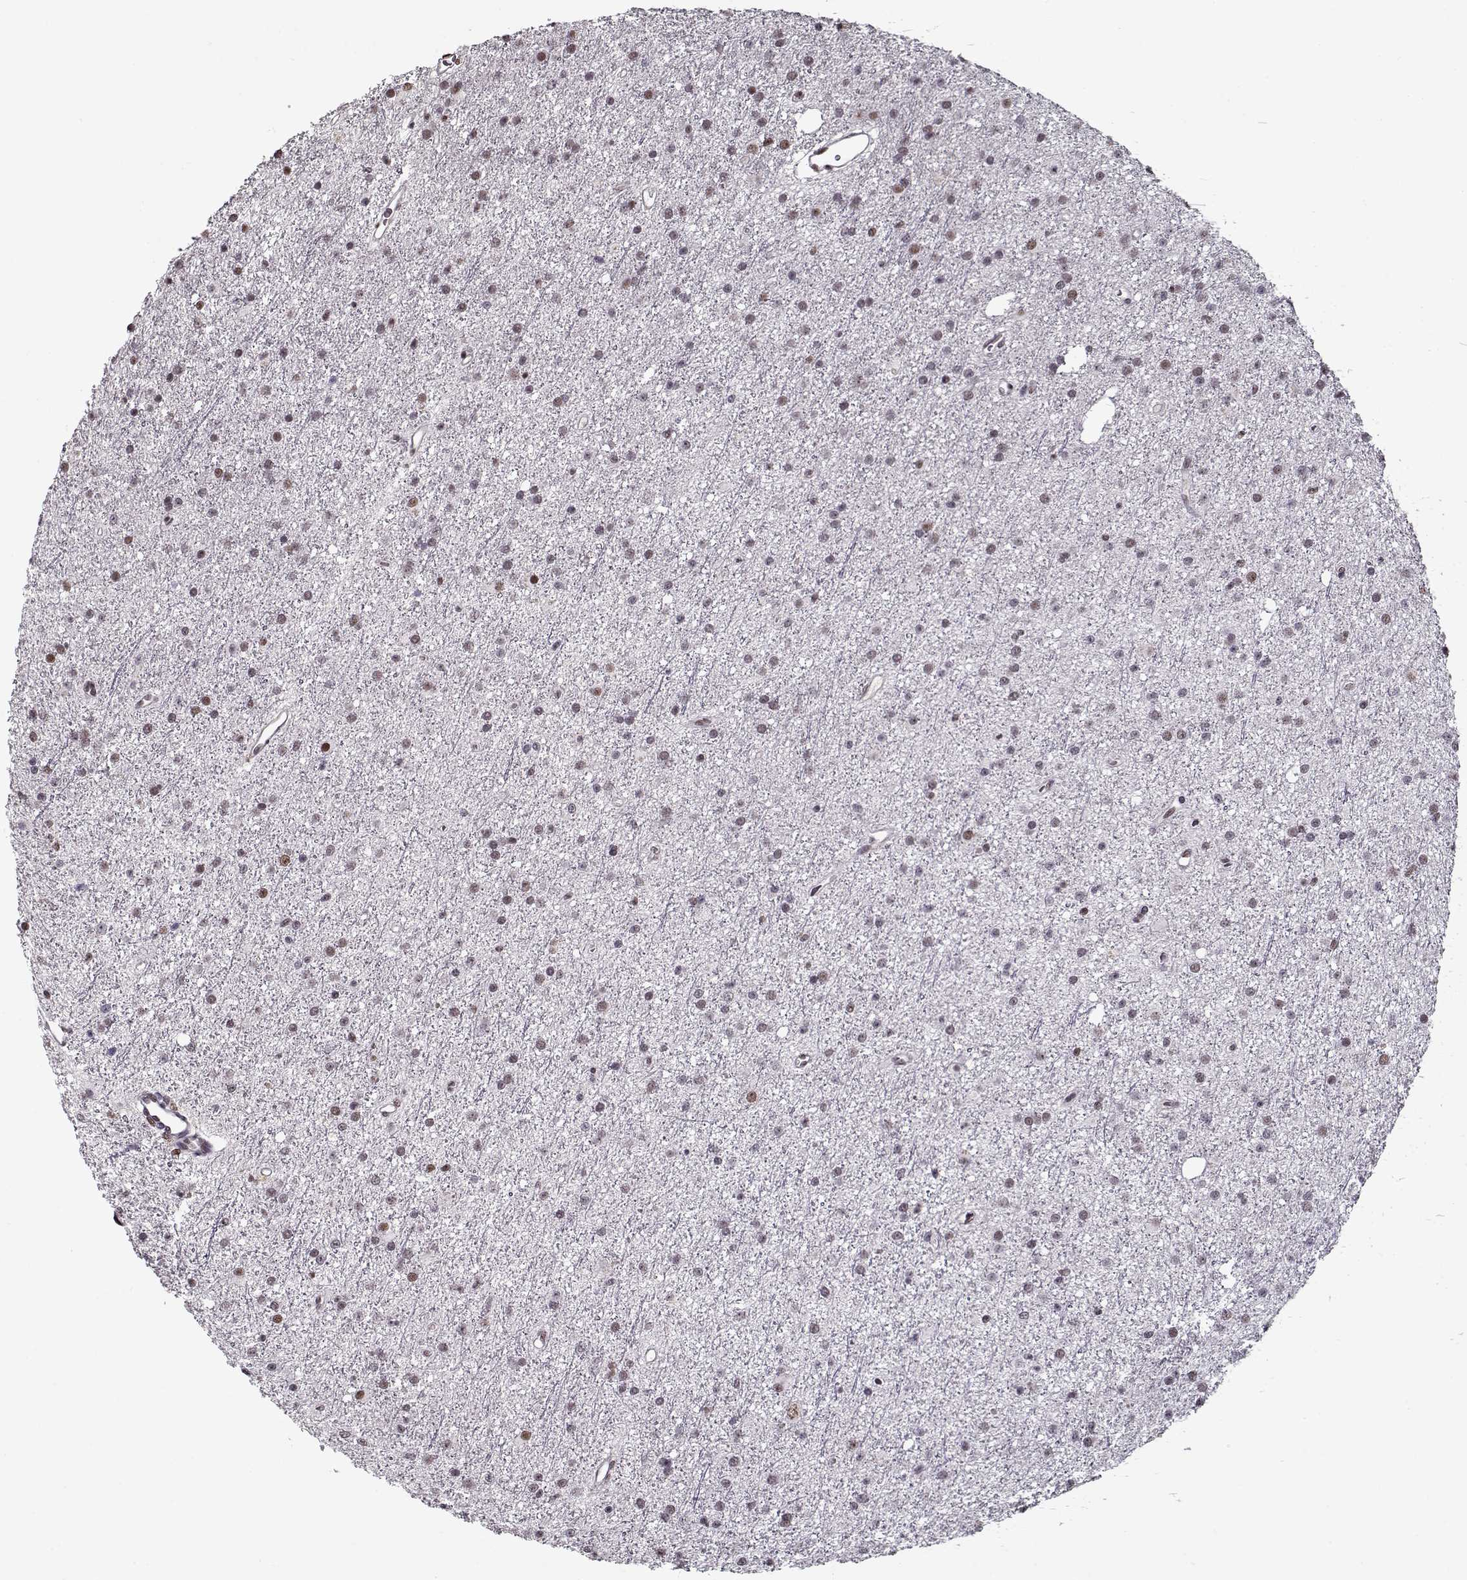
{"staining": {"intensity": "weak", "quantity": "<25%", "location": "nuclear"}, "tissue": "glioma", "cell_type": "Tumor cells", "image_type": "cancer", "snomed": [{"axis": "morphology", "description": "Glioma, malignant, Low grade"}, {"axis": "topography", "description": "Brain"}], "caption": "Micrograph shows no significant protein staining in tumor cells of glioma.", "gene": "PRMT8", "patient": {"sex": "male", "age": 27}}